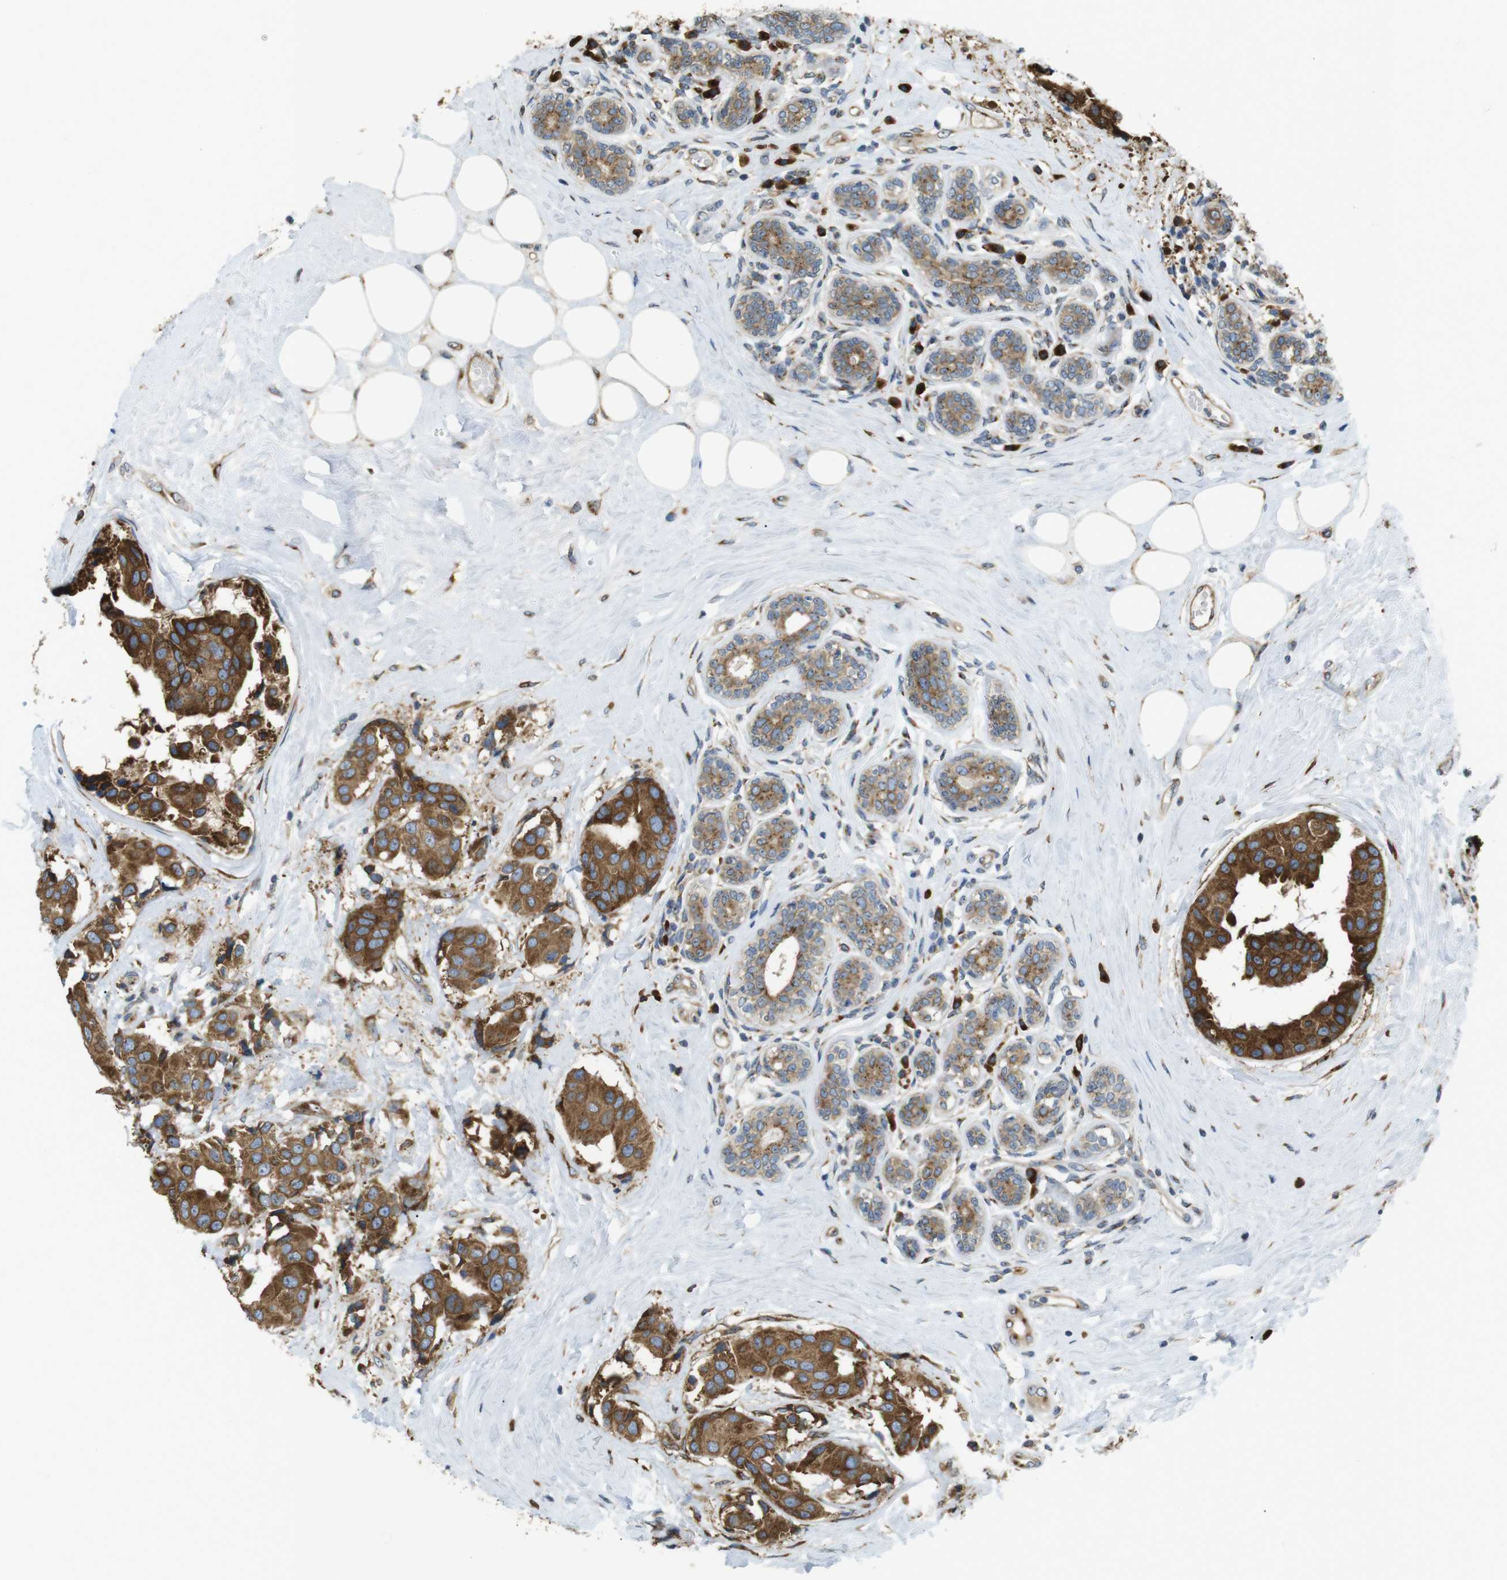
{"staining": {"intensity": "strong", "quantity": ">75%", "location": "cytoplasmic/membranous"}, "tissue": "breast cancer", "cell_type": "Tumor cells", "image_type": "cancer", "snomed": [{"axis": "morphology", "description": "Normal tissue, NOS"}, {"axis": "morphology", "description": "Duct carcinoma"}, {"axis": "topography", "description": "Breast"}], "caption": "Protein staining of breast invasive ductal carcinoma tissue displays strong cytoplasmic/membranous staining in approximately >75% of tumor cells.", "gene": "TMEM143", "patient": {"sex": "female", "age": 39}}